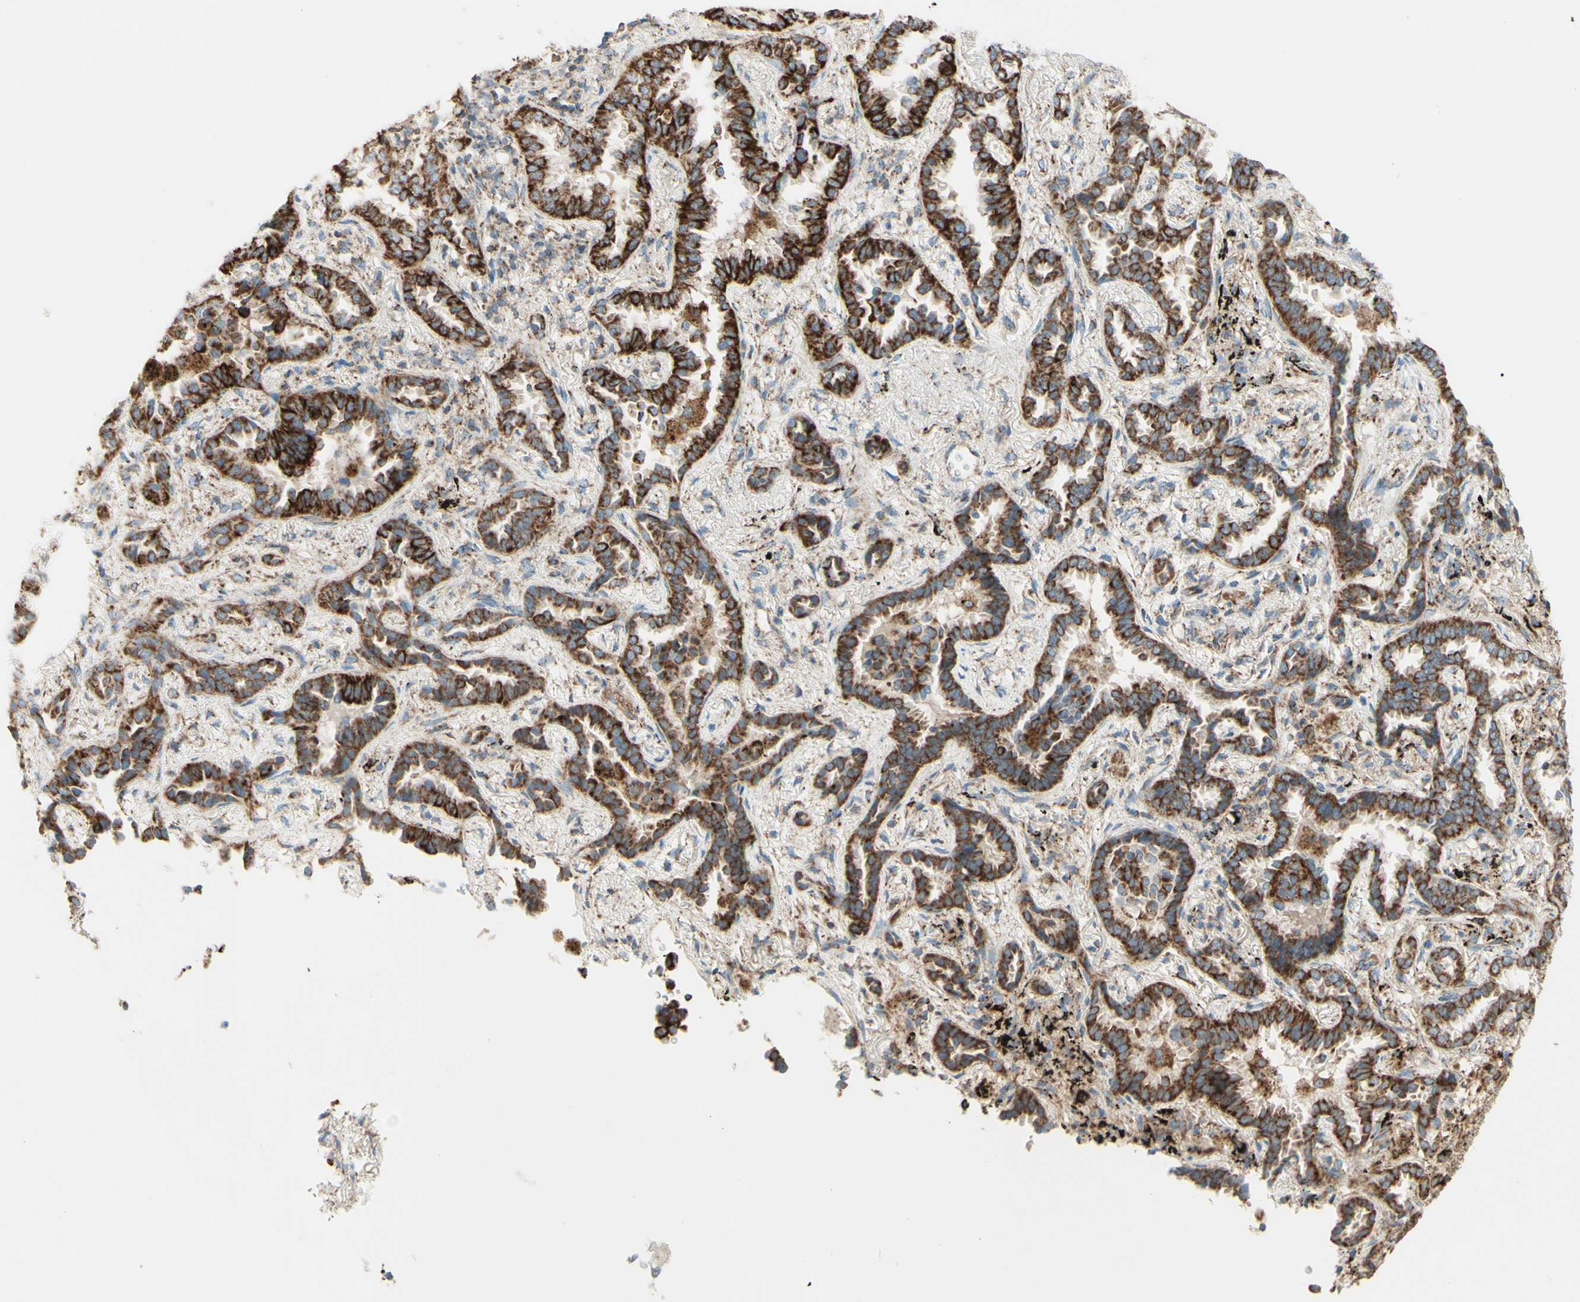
{"staining": {"intensity": "strong", "quantity": ">75%", "location": "cytoplasmic/membranous"}, "tissue": "lung cancer", "cell_type": "Tumor cells", "image_type": "cancer", "snomed": [{"axis": "morphology", "description": "Normal tissue, NOS"}, {"axis": "morphology", "description": "Adenocarcinoma, NOS"}, {"axis": "topography", "description": "Lung"}], "caption": "Immunohistochemistry (IHC) (DAB) staining of human lung cancer (adenocarcinoma) demonstrates strong cytoplasmic/membranous protein positivity in about >75% of tumor cells.", "gene": "ARMC10", "patient": {"sex": "male", "age": 59}}